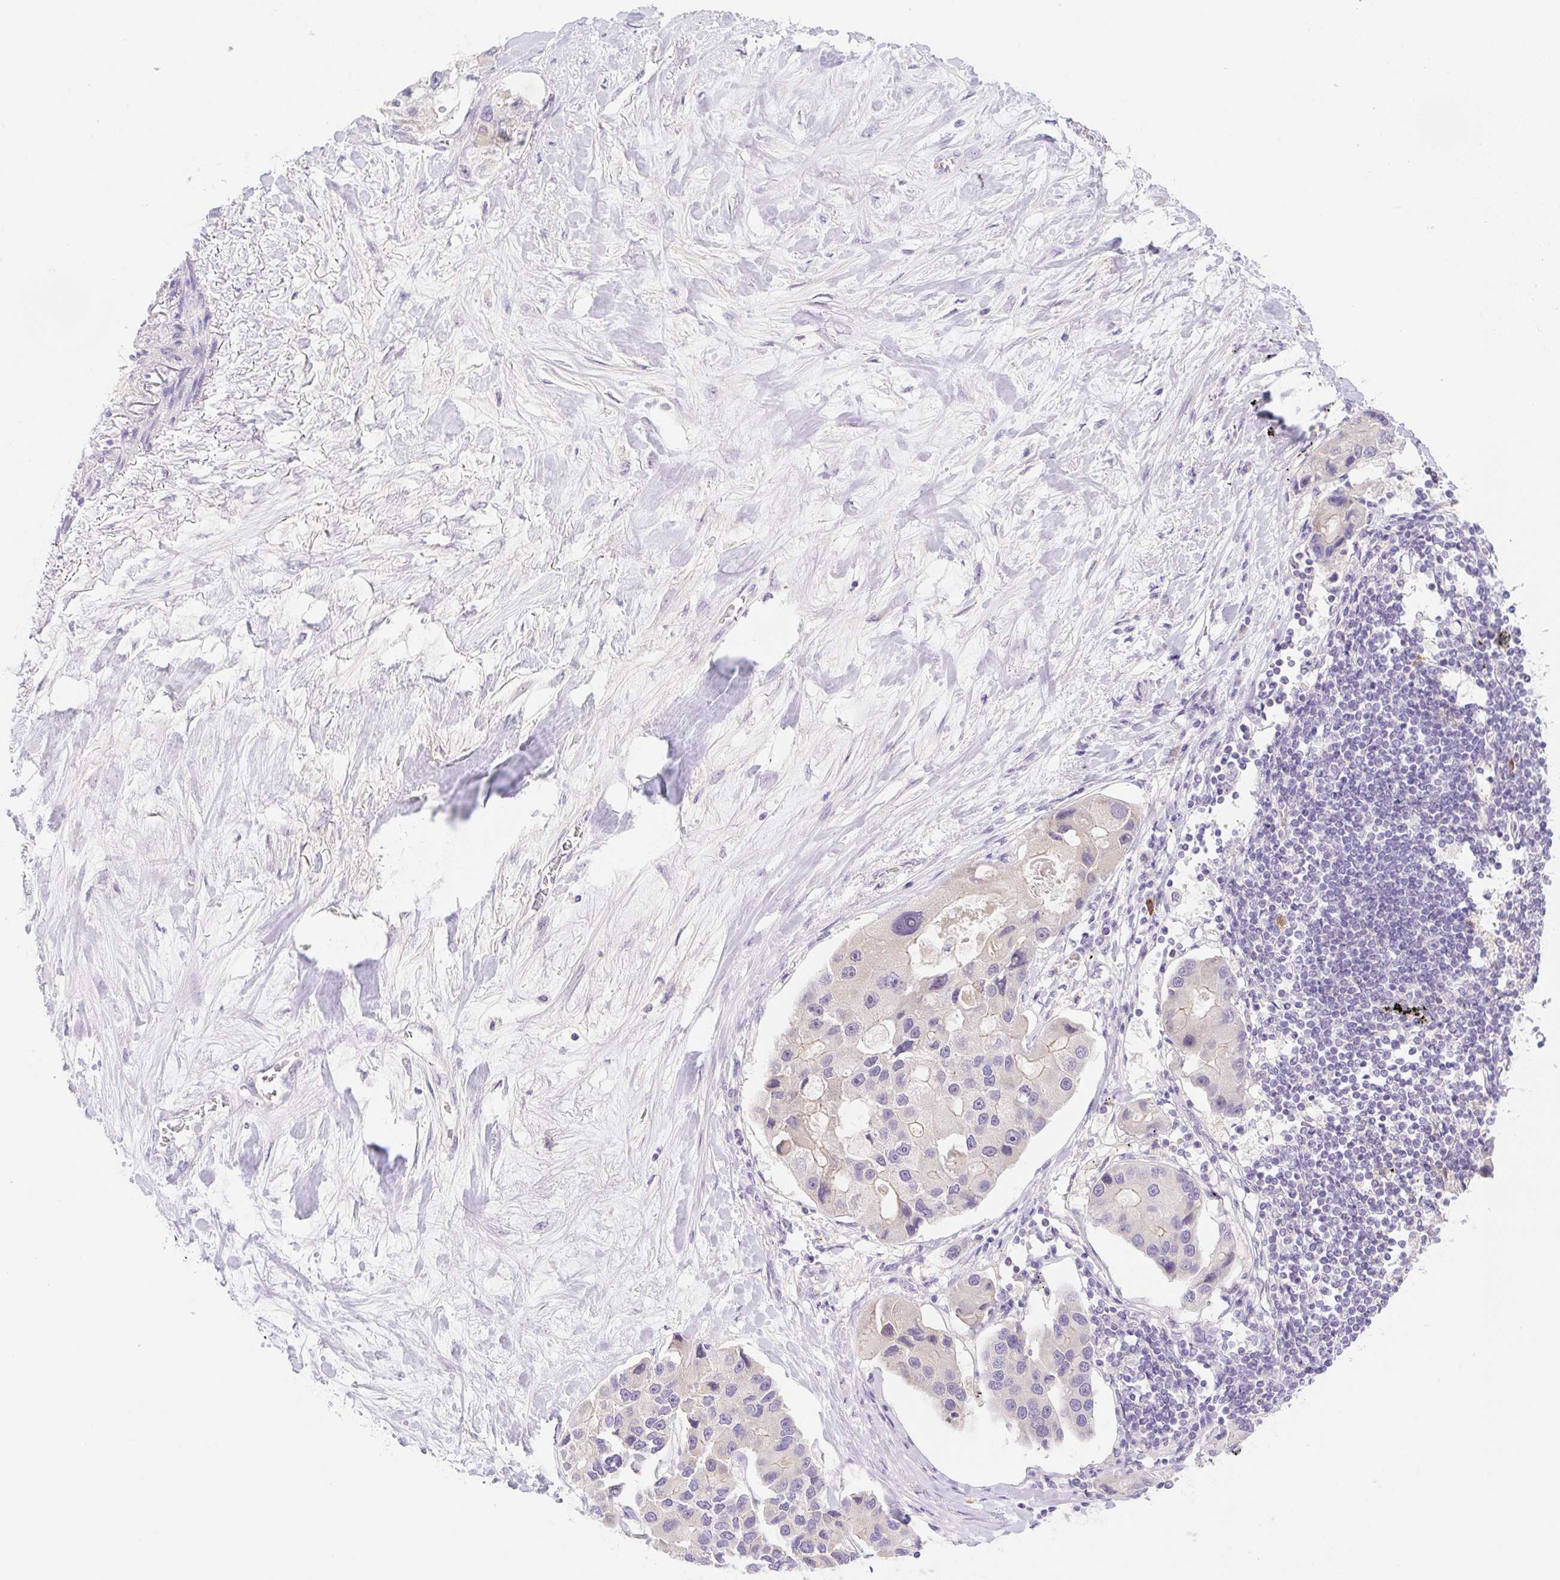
{"staining": {"intensity": "negative", "quantity": "none", "location": "none"}, "tissue": "lung cancer", "cell_type": "Tumor cells", "image_type": "cancer", "snomed": [{"axis": "morphology", "description": "Adenocarcinoma, NOS"}, {"axis": "topography", "description": "Lung"}], "caption": "There is no significant expression in tumor cells of lung cancer (adenocarcinoma).", "gene": "DENND5A", "patient": {"sex": "female", "age": 54}}